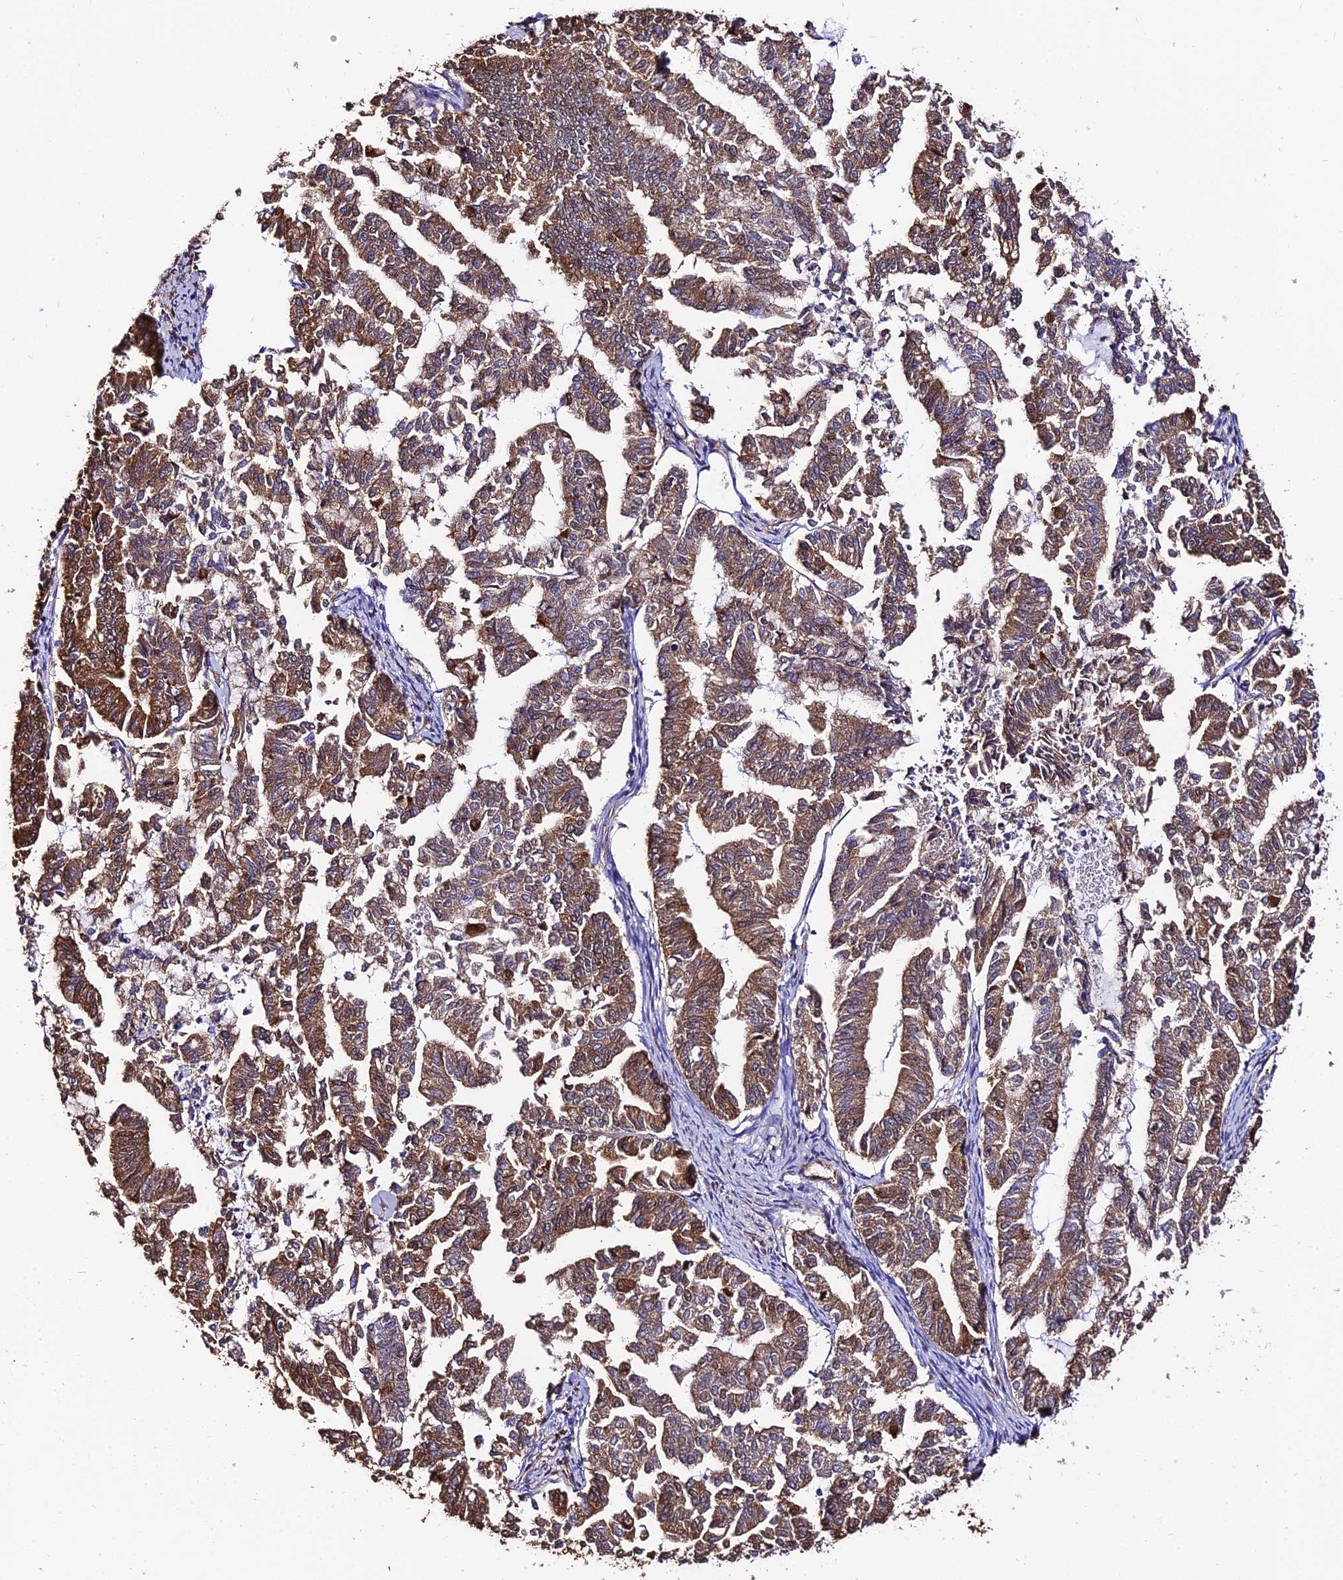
{"staining": {"intensity": "moderate", "quantity": ">75%", "location": "cytoplasmic/membranous"}, "tissue": "endometrial cancer", "cell_type": "Tumor cells", "image_type": "cancer", "snomed": [{"axis": "morphology", "description": "Adenocarcinoma, NOS"}, {"axis": "topography", "description": "Endometrium"}], "caption": "A photomicrograph of endometrial cancer stained for a protein reveals moderate cytoplasmic/membranous brown staining in tumor cells.", "gene": "TUBA3D", "patient": {"sex": "female", "age": 79}}